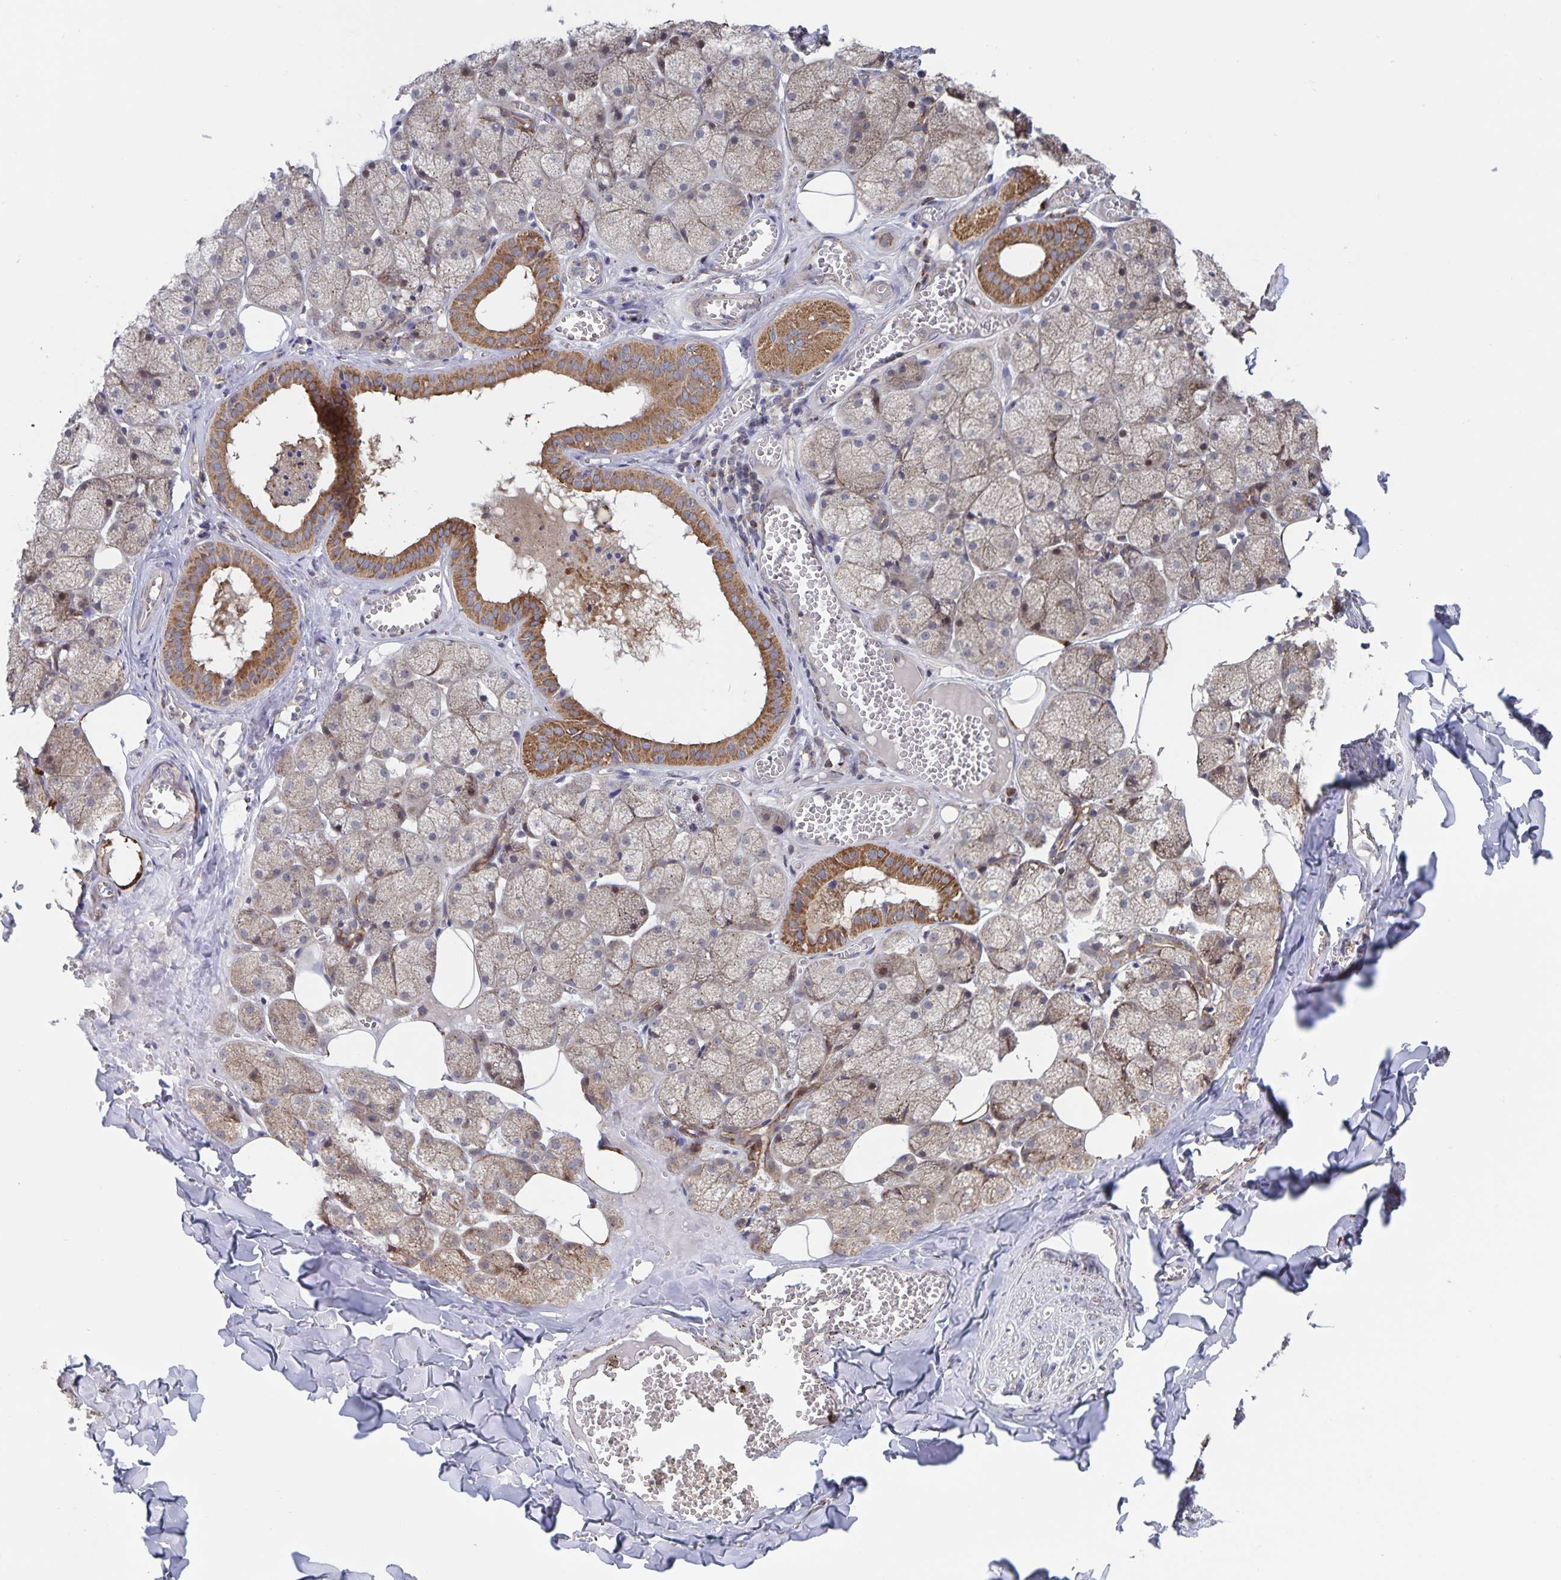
{"staining": {"intensity": "moderate", "quantity": "25%-75%", "location": "cytoplasmic/membranous"}, "tissue": "salivary gland", "cell_type": "Glandular cells", "image_type": "normal", "snomed": [{"axis": "morphology", "description": "Normal tissue, NOS"}, {"axis": "topography", "description": "Salivary gland"}, {"axis": "topography", "description": "Peripheral nerve tissue"}], "caption": "Salivary gland stained for a protein (brown) reveals moderate cytoplasmic/membranous positive positivity in about 25%-75% of glandular cells.", "gene": "ACACA", "patient": {"sex": "male", "age": 38}}